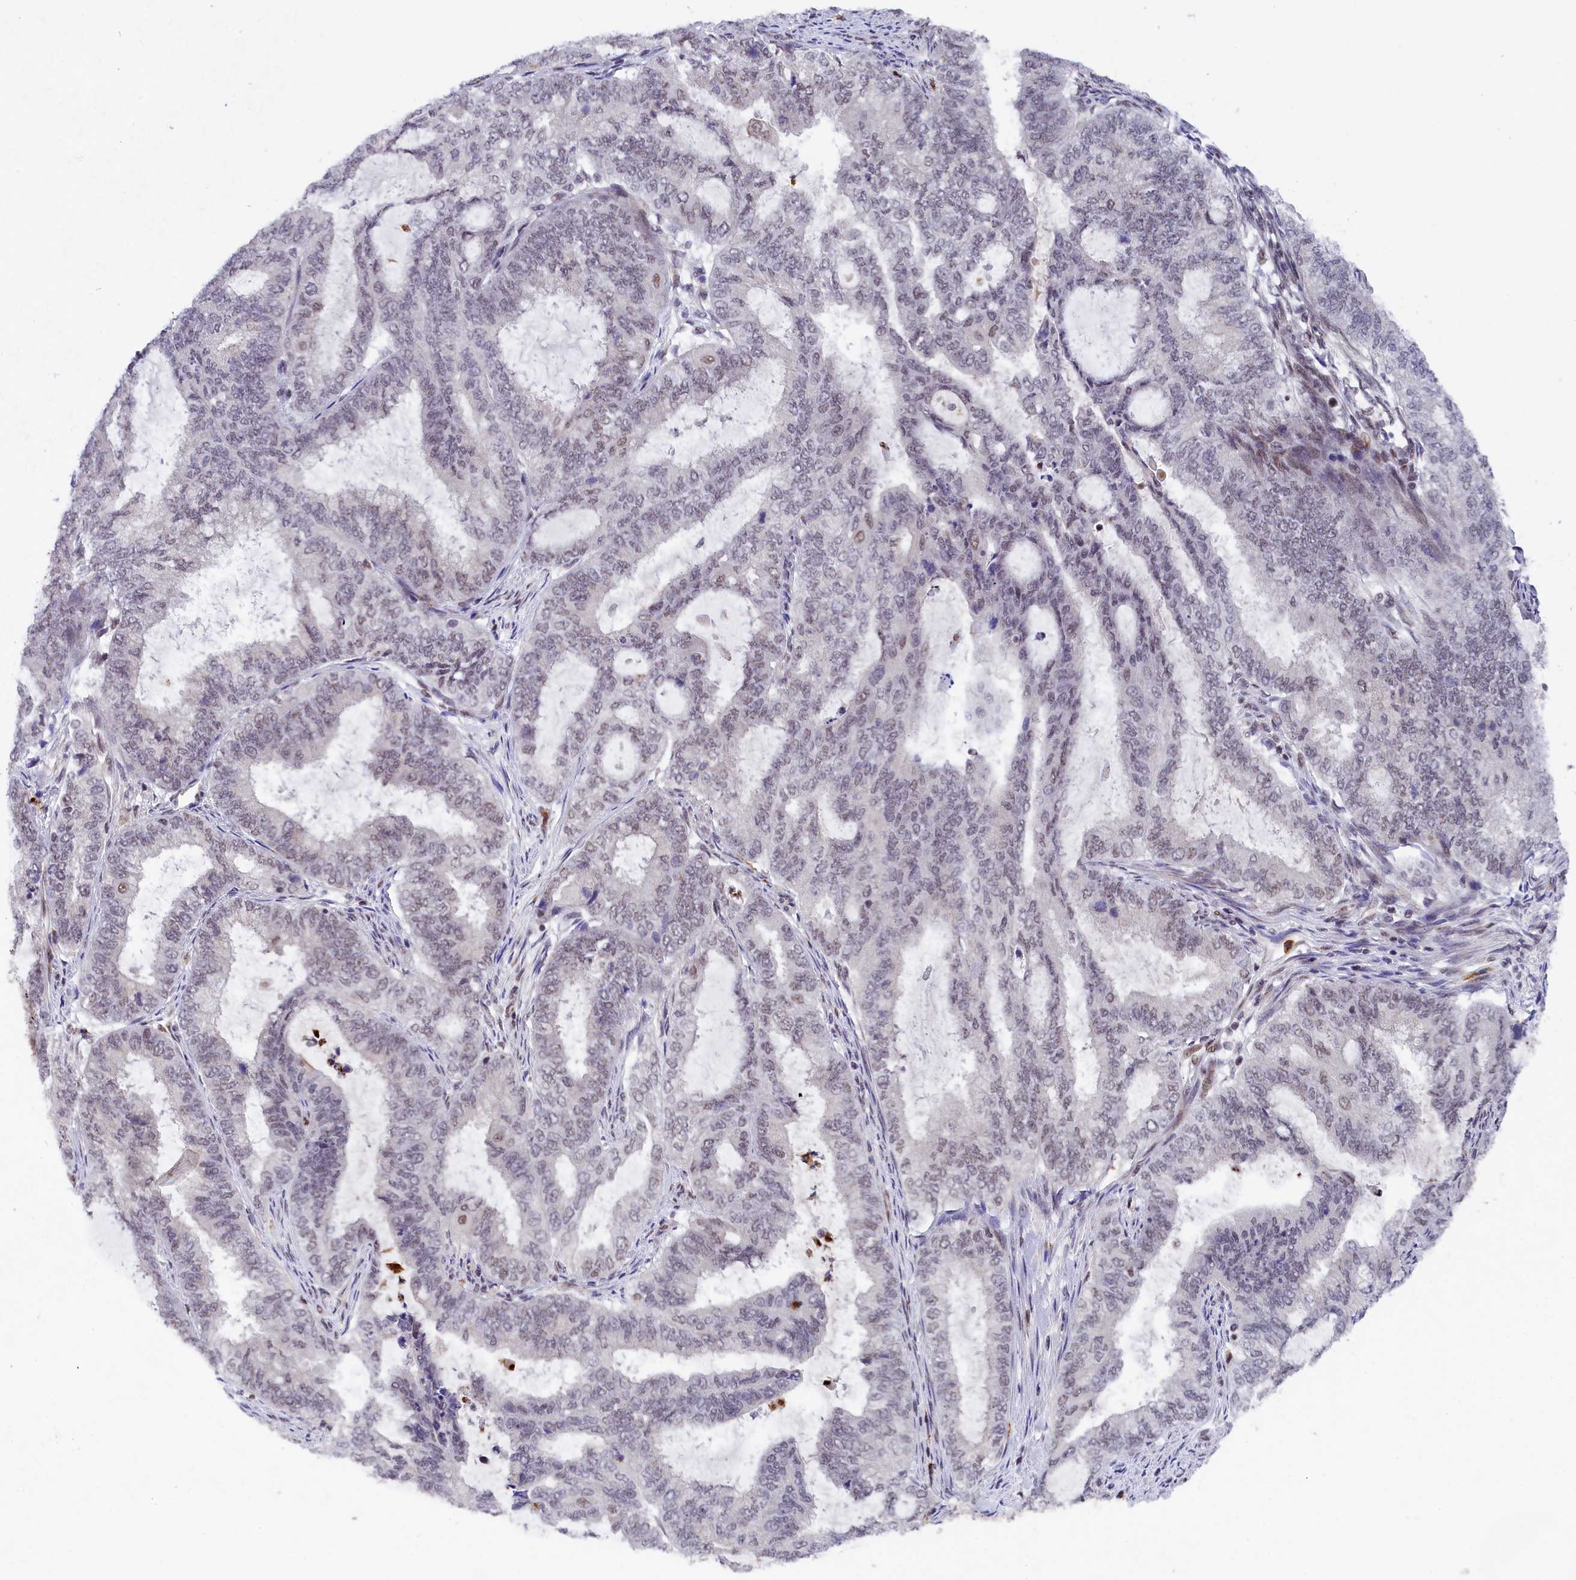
{"staining": {"intensity": "negative", "quantity": "none", "location": "none"}, "tissue": "endometrial cancer", "cell_type": "Tumor cells", "image_type": "cancer", "snomed": [{"axis": "morphology", "description": "Adenocarcinoma, NOS"}, {"axis": "topography", "description": "Endometrium"}], "caption": "Tumor cells show no significant protein staining in endometrial adenocarcinoma.", "gene": "ADIG", "patient": {"sex": "female", "age": 51}}